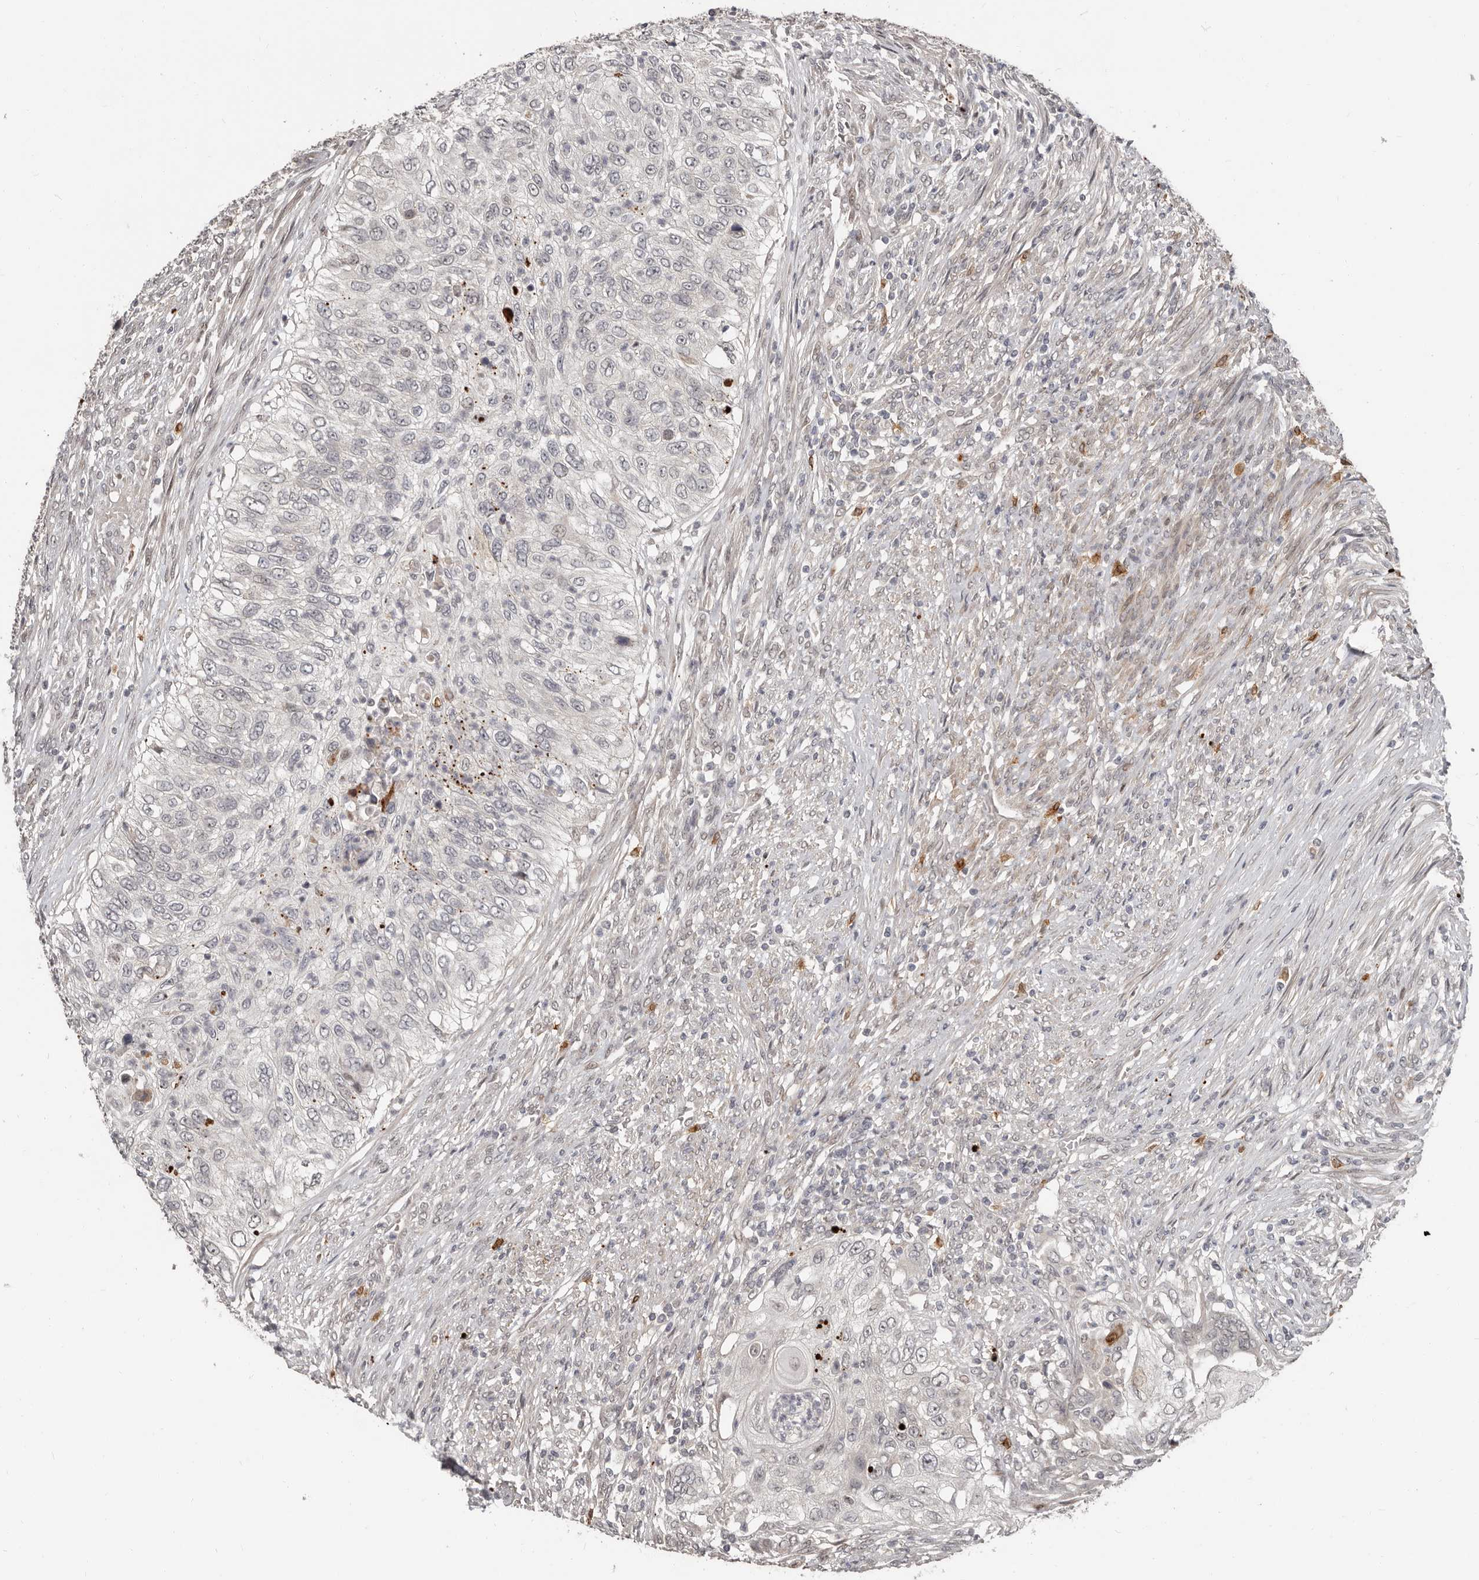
{"staining": {"intensity": "negative", "quantity": "none", "location": "none"}, "tissue": "urothelial cancer", "cell_type": "Tumor cells", "image_type": "cancer", "snomed": [{"axis": "morphology", "description": "Urothelial carcinoma, High grade"}, {"axis": "topography", "description": "Urinary bladder"}], "caption": "High magnification brightfield microscopy of urothelial cancer stained with DAB (3,3'-diaminobenzidine) (brown) and counterstained with hematoxylin (blue): tumor cells show no significant staining.", "gene": "APOL6", "patient": {"sex": "female", "age": 60}}